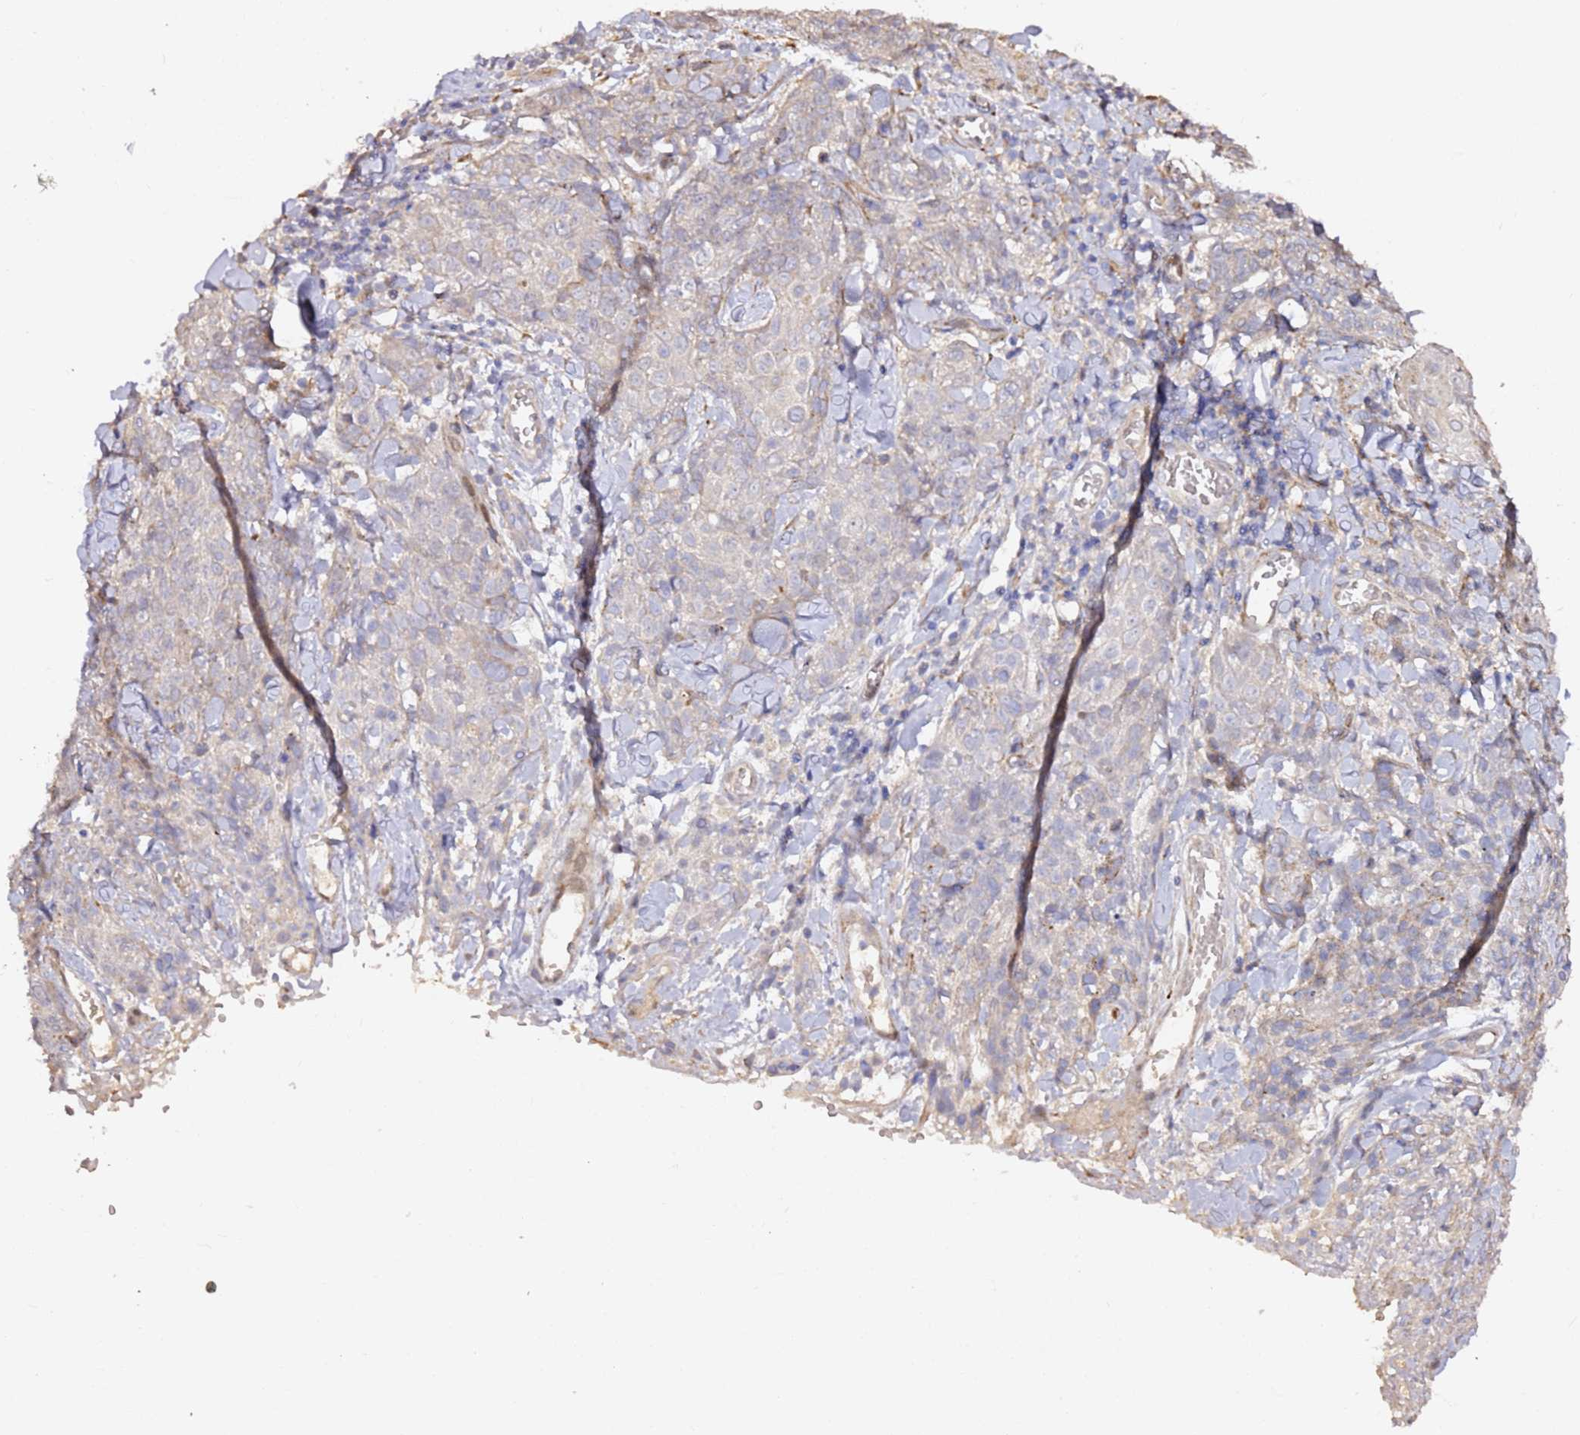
{"staining": {"intensity": "negative", "quantity": "none", "location": "none"}, "tissue": "skin cancer", "cell_type": "Tumor cells", "image_type": "cancer", "snomed": [{"axis": "morphology", "description": "Squamous cell carcinoma, NOS"}, {"axis": "topography", "description": "Skin"}, {"axis": "topography", "description": "Vulva"}], "caption": "Image shows no significant protein staining in tumor cells of skin cancer (squamous cell carcinoma).", "gene": "HSD17B7", "patient": {"sex": "female", "age": 85}}